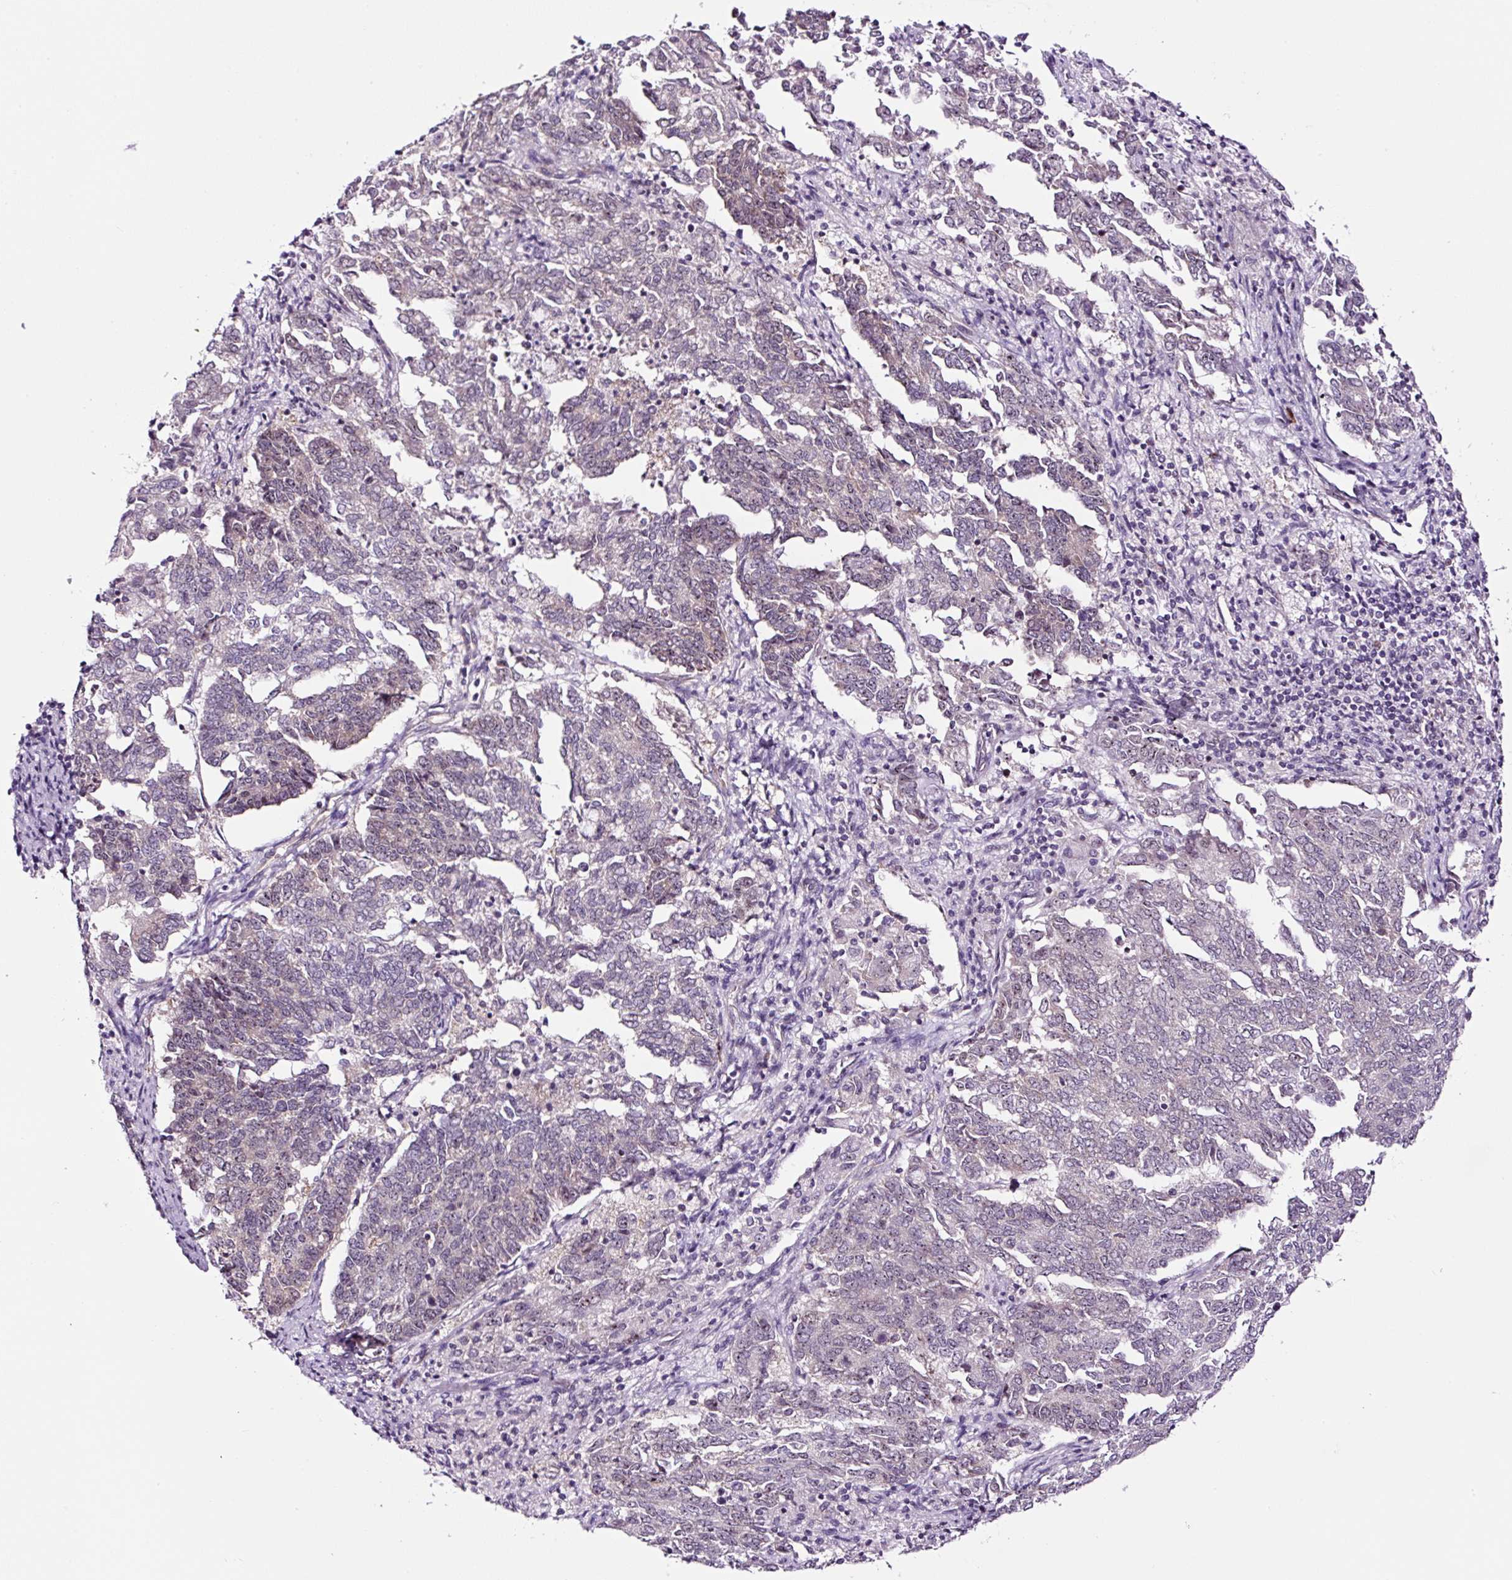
{"staining": {"intensity": "negative", "quantity": "none", "location": "none"}, "tissue": "endometrial cancer", "cell_type": "Tumor cells", "image_type": "cancer", "snomed": [{"axis": "morphology", "description": "Adenocarcinoma, NOS"}, {"axis": "topography", "description": "Endometrium"}], "caption": "Immunohistochemical staining of human endometrial adenocarcinoma demonstrates no significant positivity in tumor cells.", "gene": "NOM1", "patient": {"sex": "female", "age": 80}}